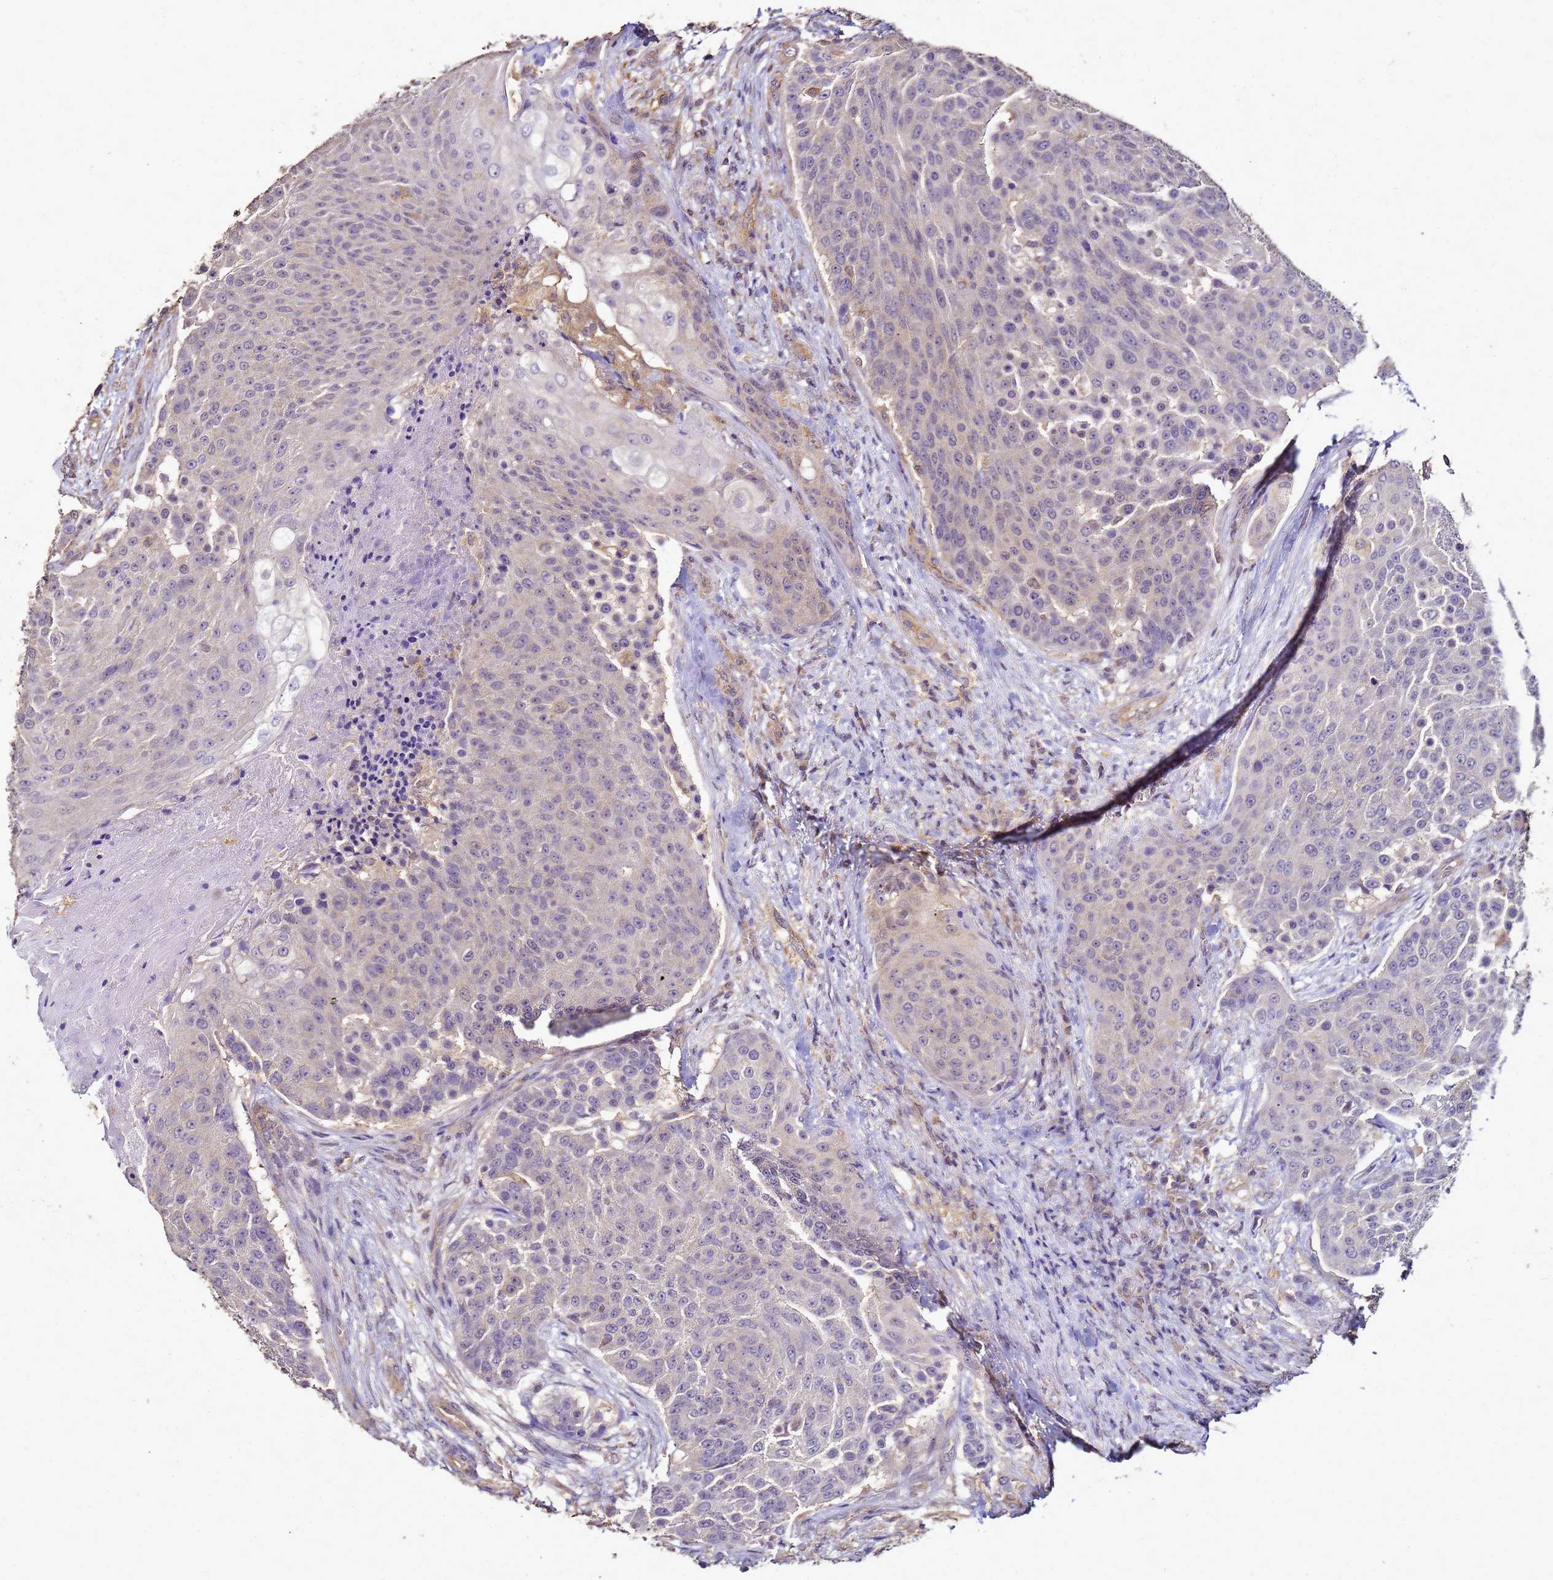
{"staining": {"intensity": "negative", "quantity": "none", "location": "none"}, "tissue": "urothelial cancer", "cell_type": "Tumor cells", "image_type": "cancer", "snomed": [{"axis": "morphology", "description": "Urothelial carcinoma, High grade"}, {"axis": "topography", "description": "Urinary bladder"}], "caption": "Tumor cells show no significant protein expression in high-grade urothelial carcinoma.", "gene": "ENOPH1", "patient": {"sex": "female", "age": 63}}